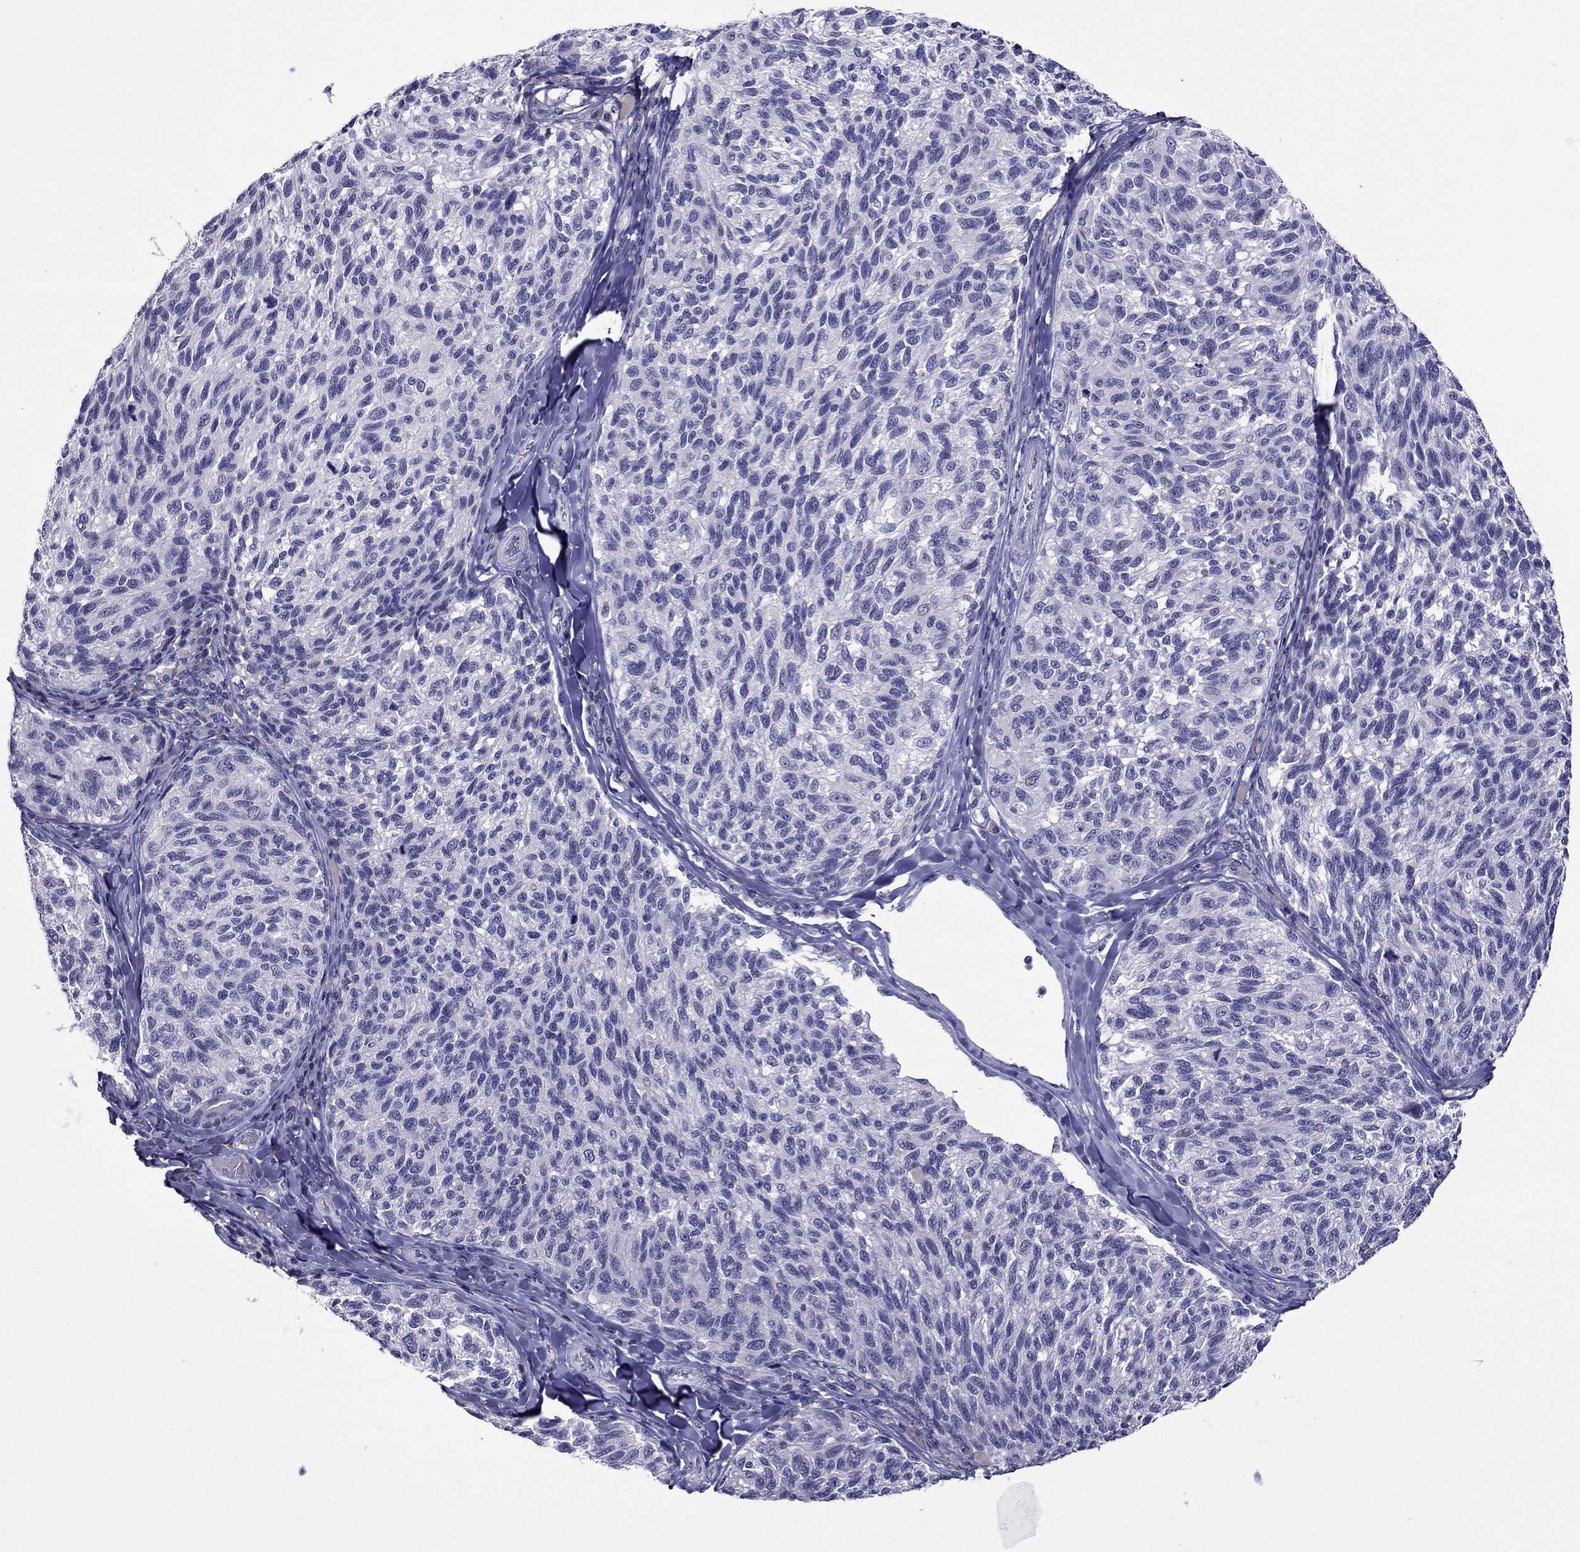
{"staining": {"intensity": "negative", "quantity": "none", "location": "none"}, "tissue": "melanoma", "cell_type": "Tumor cells", "image_type": "cancer", "snomed": [{"axis": "morphology", "description": "Malignant melanoma, NOS"}, {"axis": "topography", "description": "Skin"}], "caption": "DAB (3,3'-diaminobenzidine) immunohistochemical staining of human malignant melanoma displays no significant positivity in tumor cells. (IHC, brightfield microscopy, high magnification).", "gene": "SPTBN4", "patient": {"sex": "female", "age": 73}}